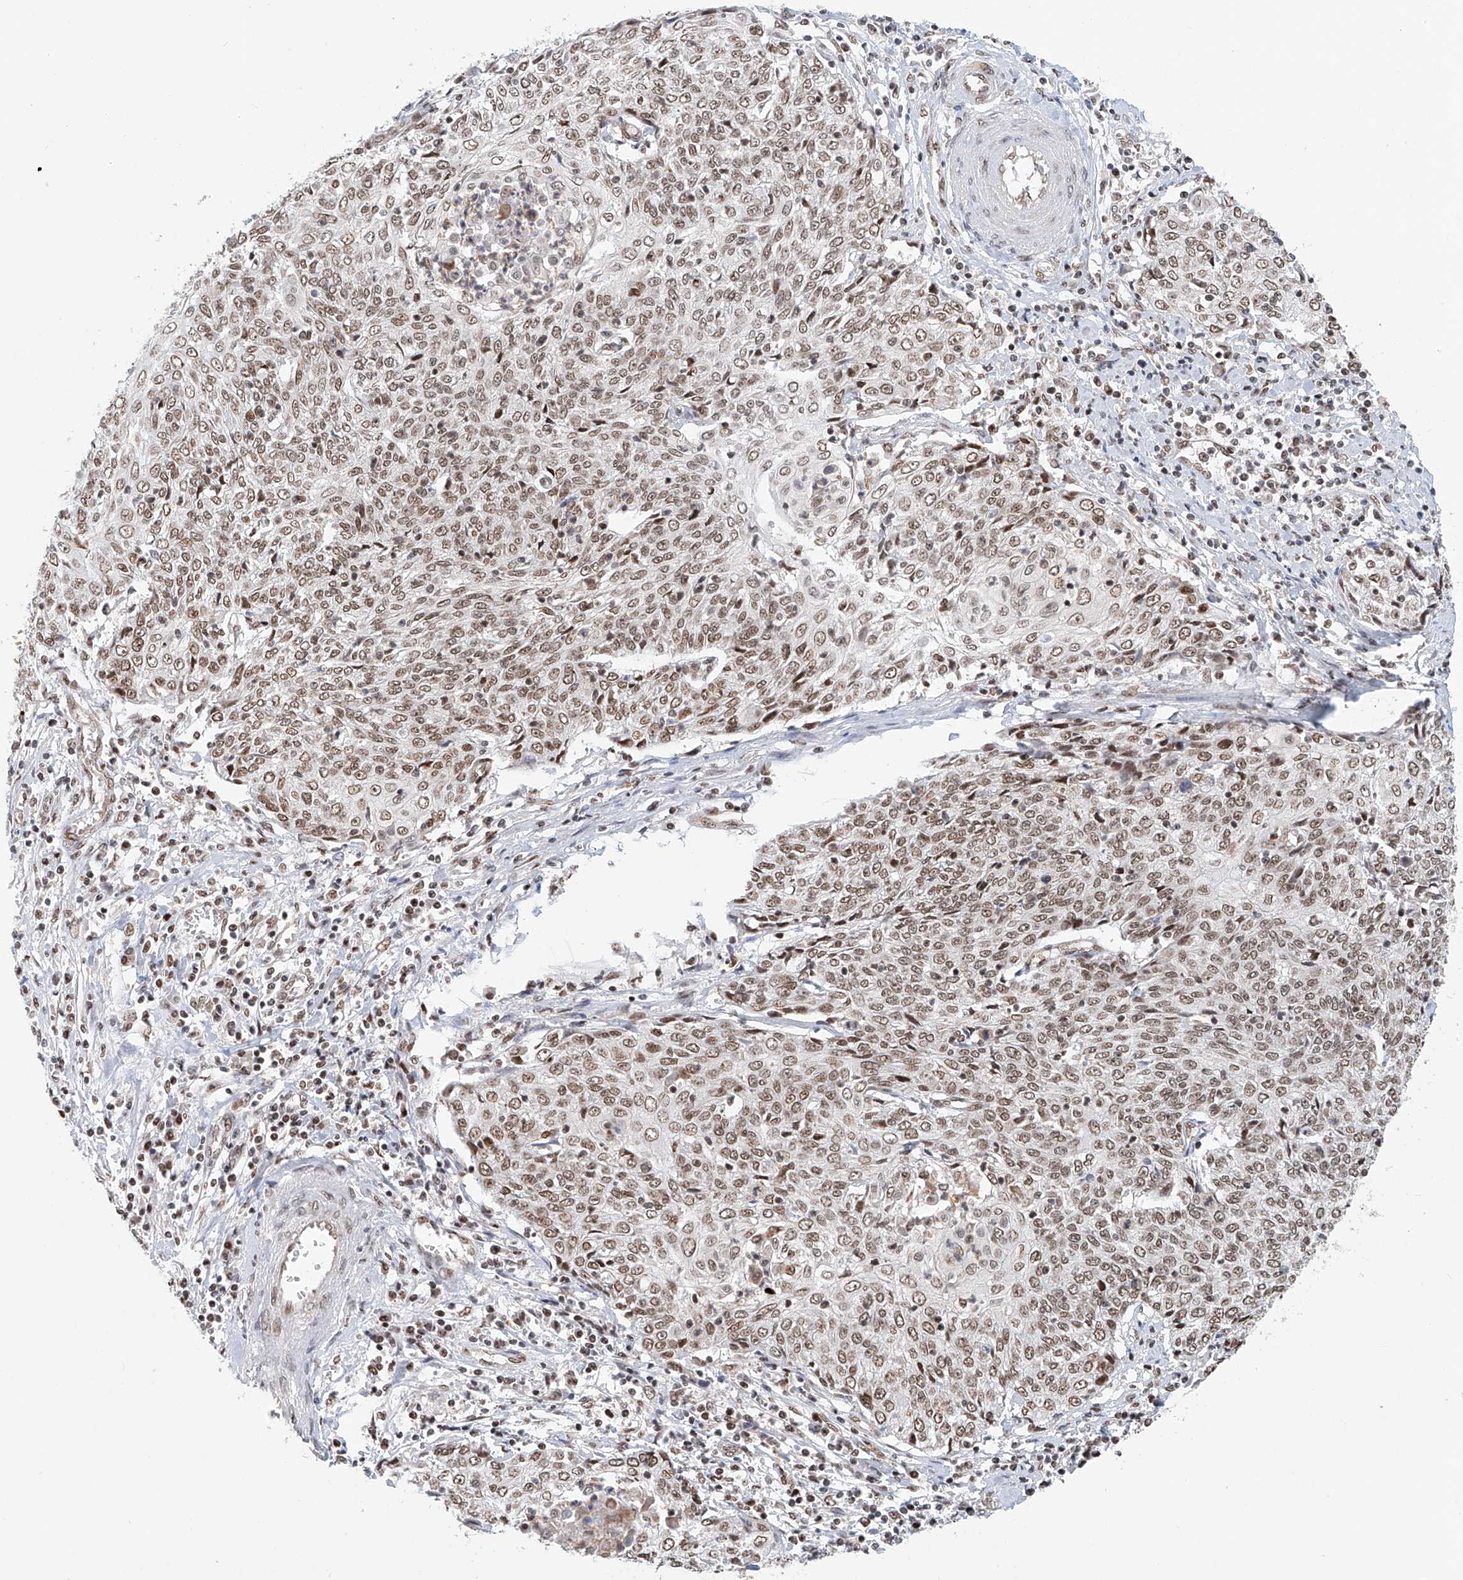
{"staining": {"intensity": "moderate", "quantity": ">75%", "location": "nuclear"}, "tissue": "cervical cancer", "cell_type": "Tumor cells", "image_type": "cancer", "snomed": [{"axis": "morphology", "description": "Squamous cell carcinoma, NOS"}, {"axis": "topography", "description": "Cervix"}], "caption": "Protein expression analysis of squamous cell carcinoma (cervical) exhibits moderate nuclear expression in about >75% of tumor cells.", "gene": "ZNF470", "patient": {"sex": "female", "age": 48}}